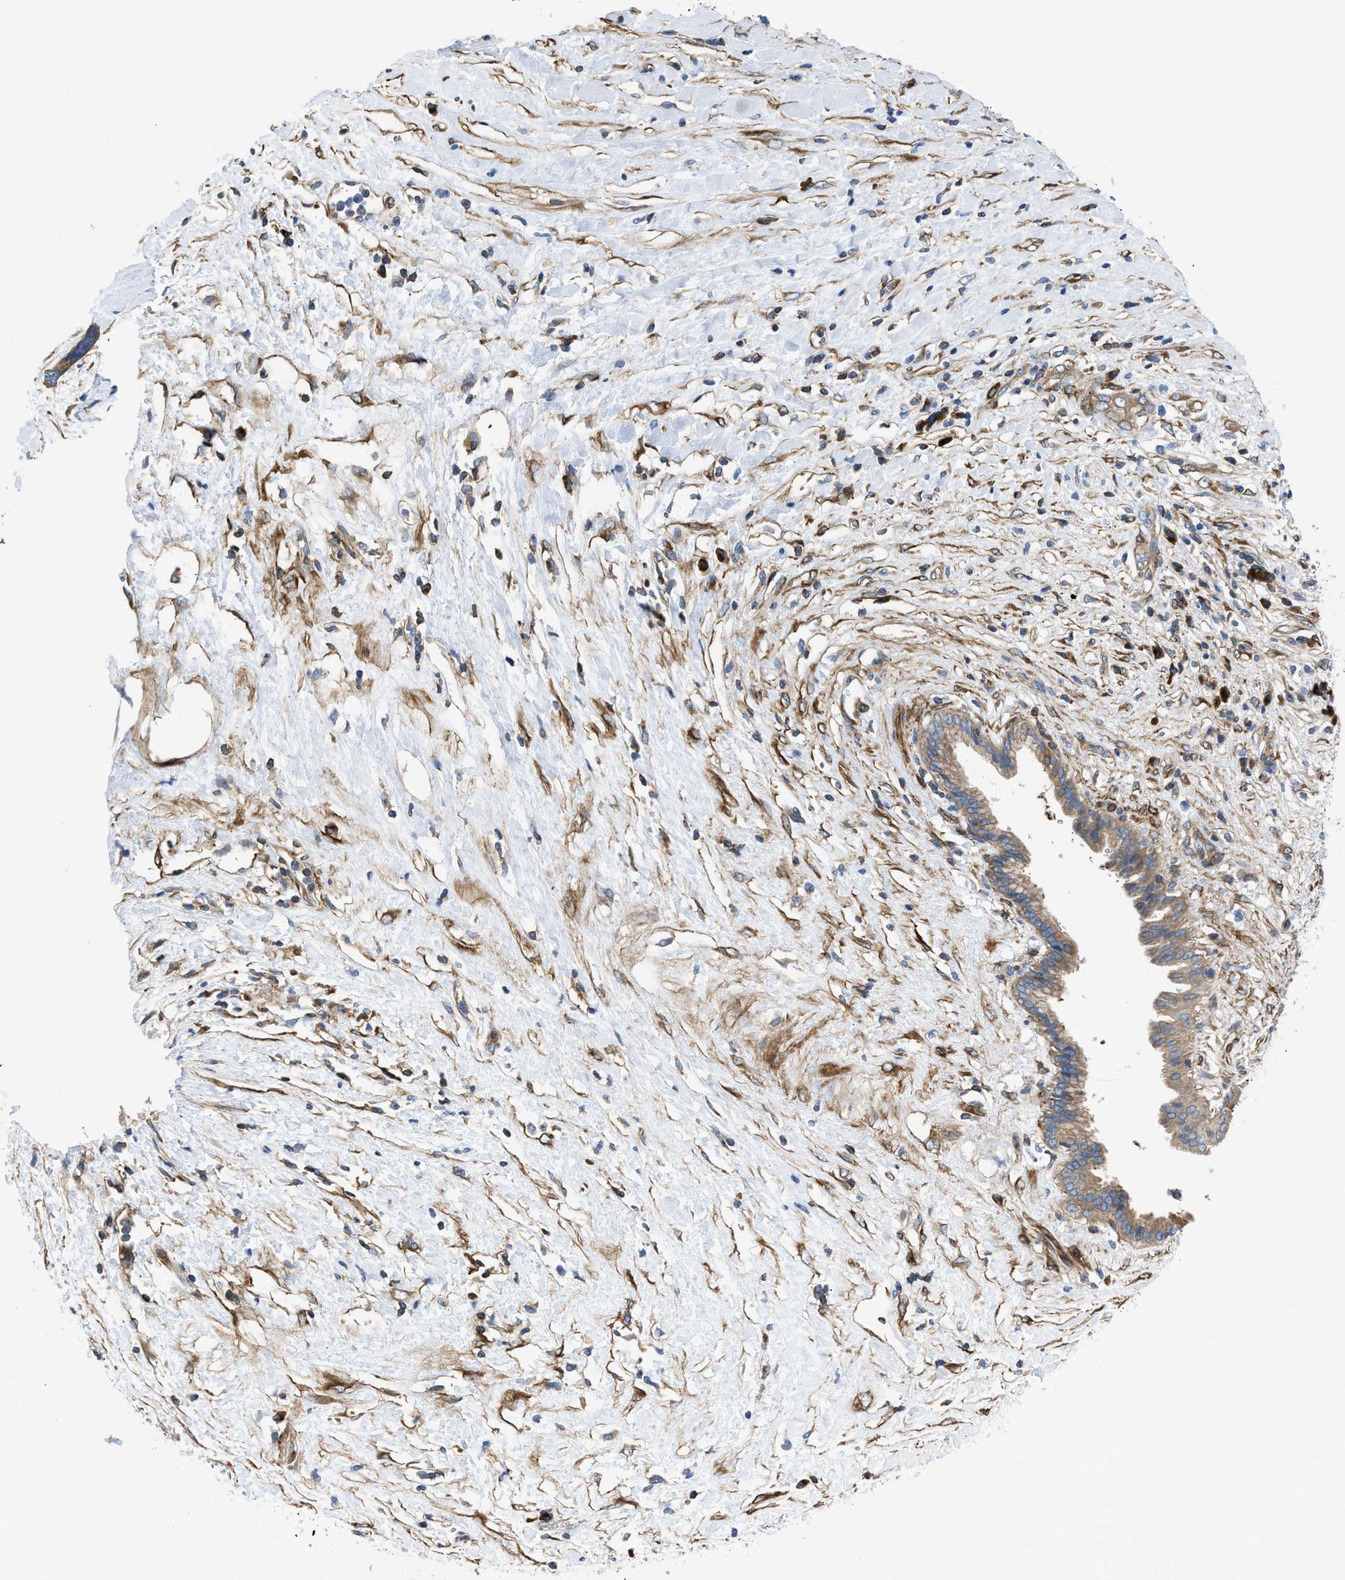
{"staining": {"intensity": "moderate", "quantity": ">75%", "location": "cytoplasmic/membranous"}, "tissue": "pancreatic cancer", "cell_type": "Tumor cells", "image_type": "cancer", "snomed": [{"axis": "morphology", "description": "Adenocarcinoma, NOS"}, {"axis": "topography", "description": "Pancreas"}], "caption": "The image reveals staining of pancreatic adenocarcinoma, revealing moderate cytoplasmic/membranous protein staining (brown color) within tumor cells. (IHC, brightfield microscopy, high magnification).", "gene": "CHKB", "patient": {"sex": "female", "age": 56}}